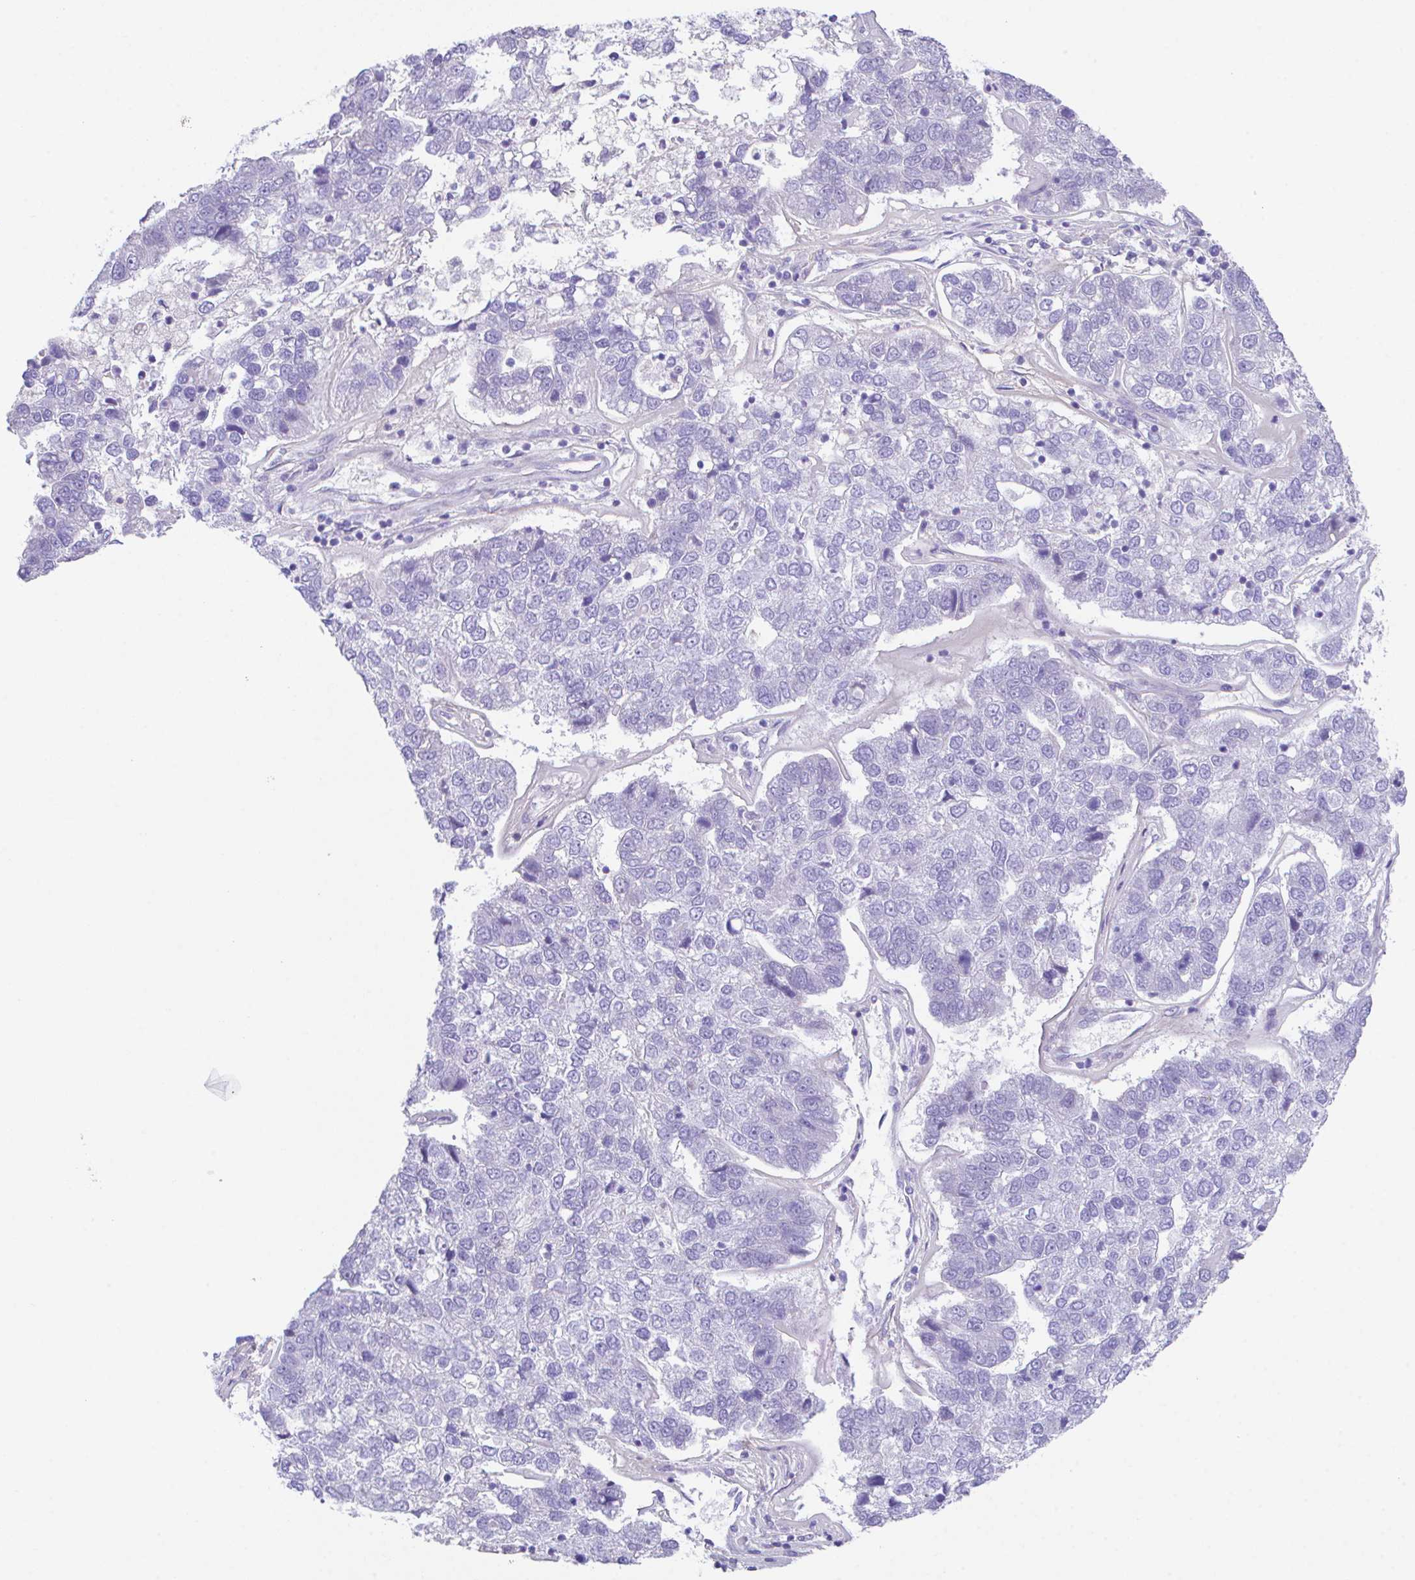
{"staining": {"intensity": "negative", "quantity": "none", "location": "none"}, "tissue": "pancreatic cancer", "cell_type": "Tumor cells", "image_type": "cancer", "snomed": [{"axis": "morphology", "description": "Adenocarcinoma, NOS"}, {"axis": "topography", "description": "Pancreas"}], "caption": "Immunohistochemistry of pancreatic cancer (adenocarcinoma) reveals no expression in tumor cells.", "gene": "SLC16A6", "patient": {"sex": "female", "age": 61}}